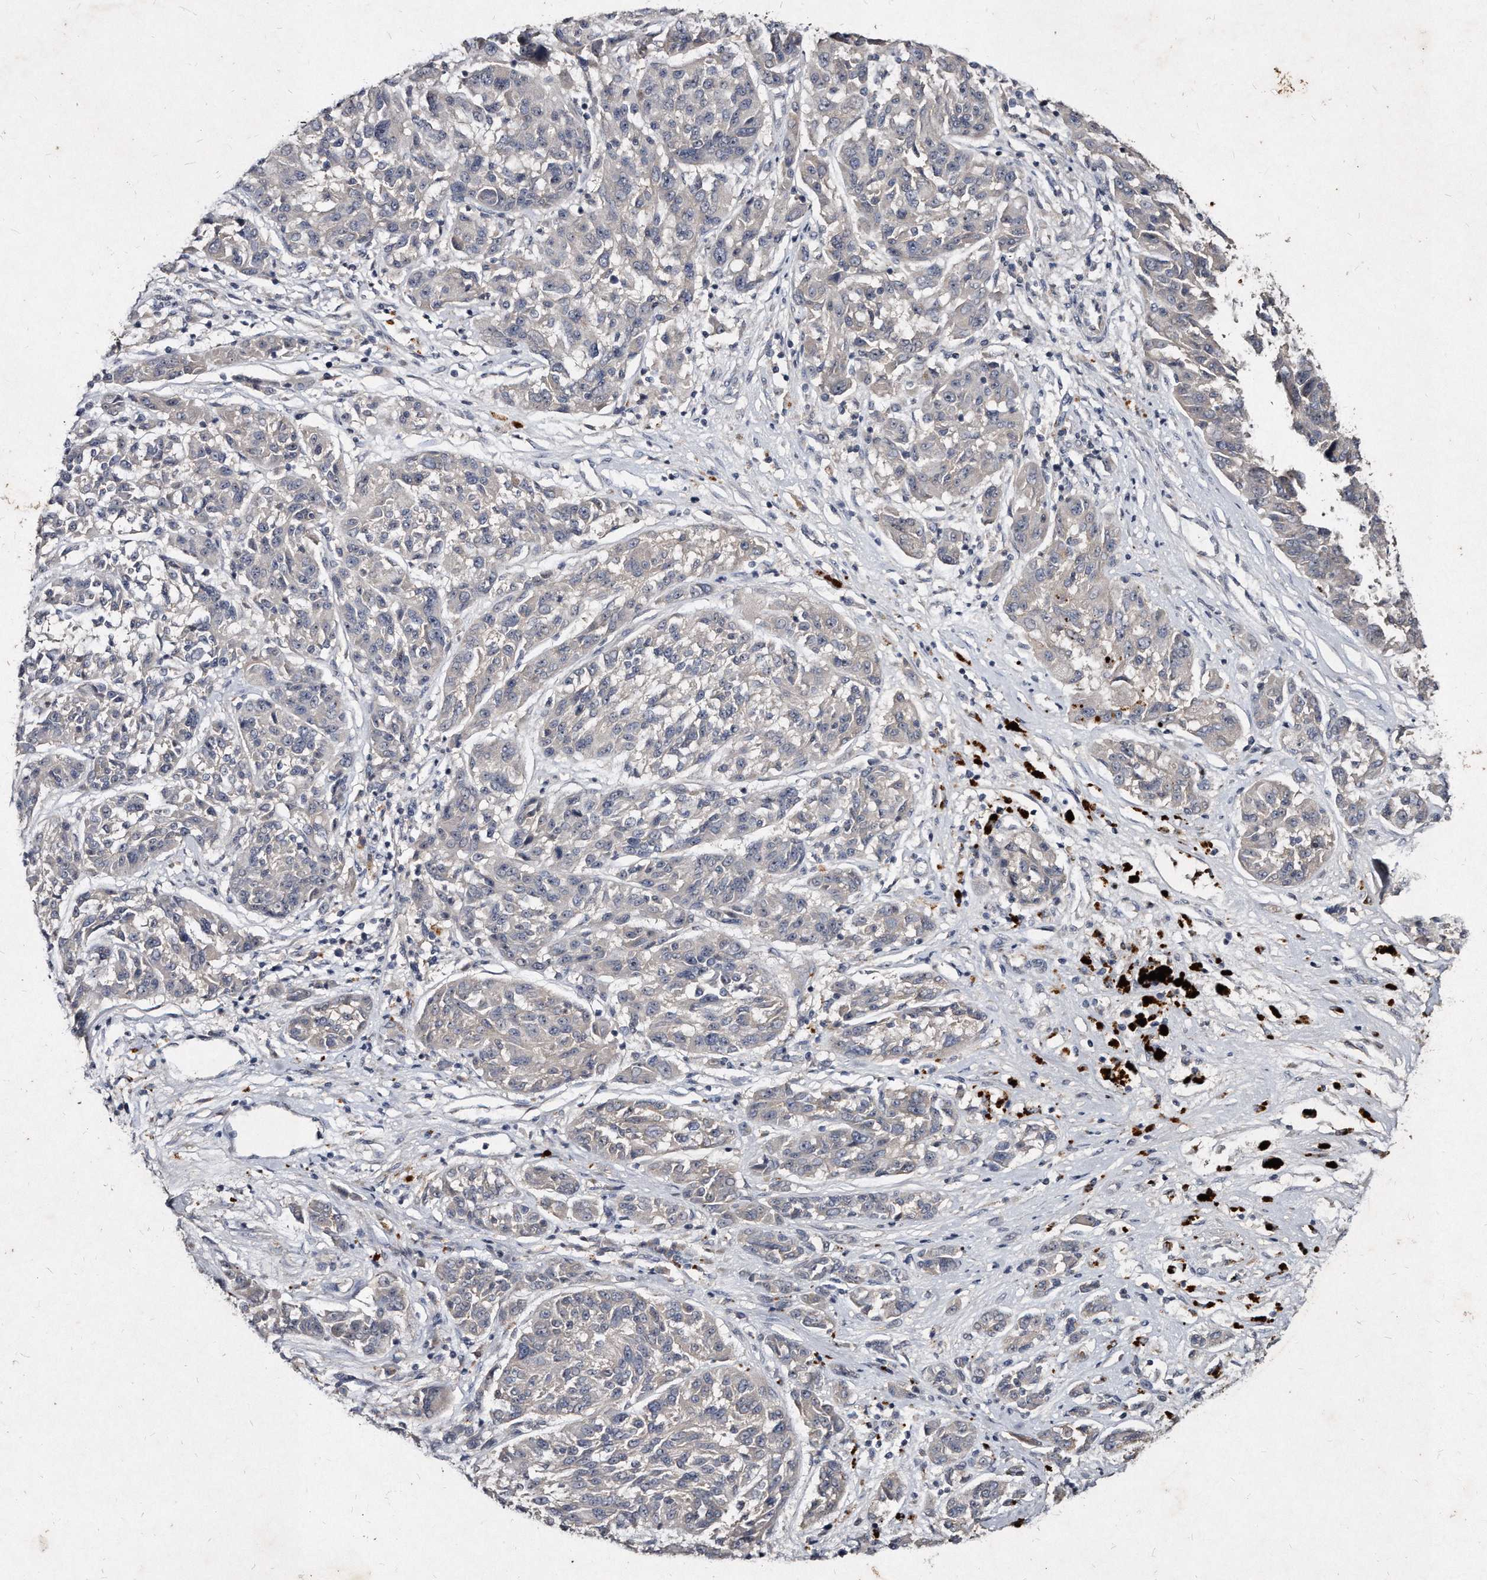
{"staining": {"intensity": "negative", "quantity": "none", "location": "none"}, "tissue": "melanoma", "cell_type": "Tumor cells", "image_type": "cancer", "snomed": [{"axis": "morphology", "description": "Malignant melanoma, NOS"}, {"axis": "topography", "description": "Skin"}], "caption": "The immunohistochemistry (IHC) image has no significant expression in tumor cells of malignant melanoma tissue.", "gene": "KLHDC3", "patient": {"sex": "male", "age": 53}}